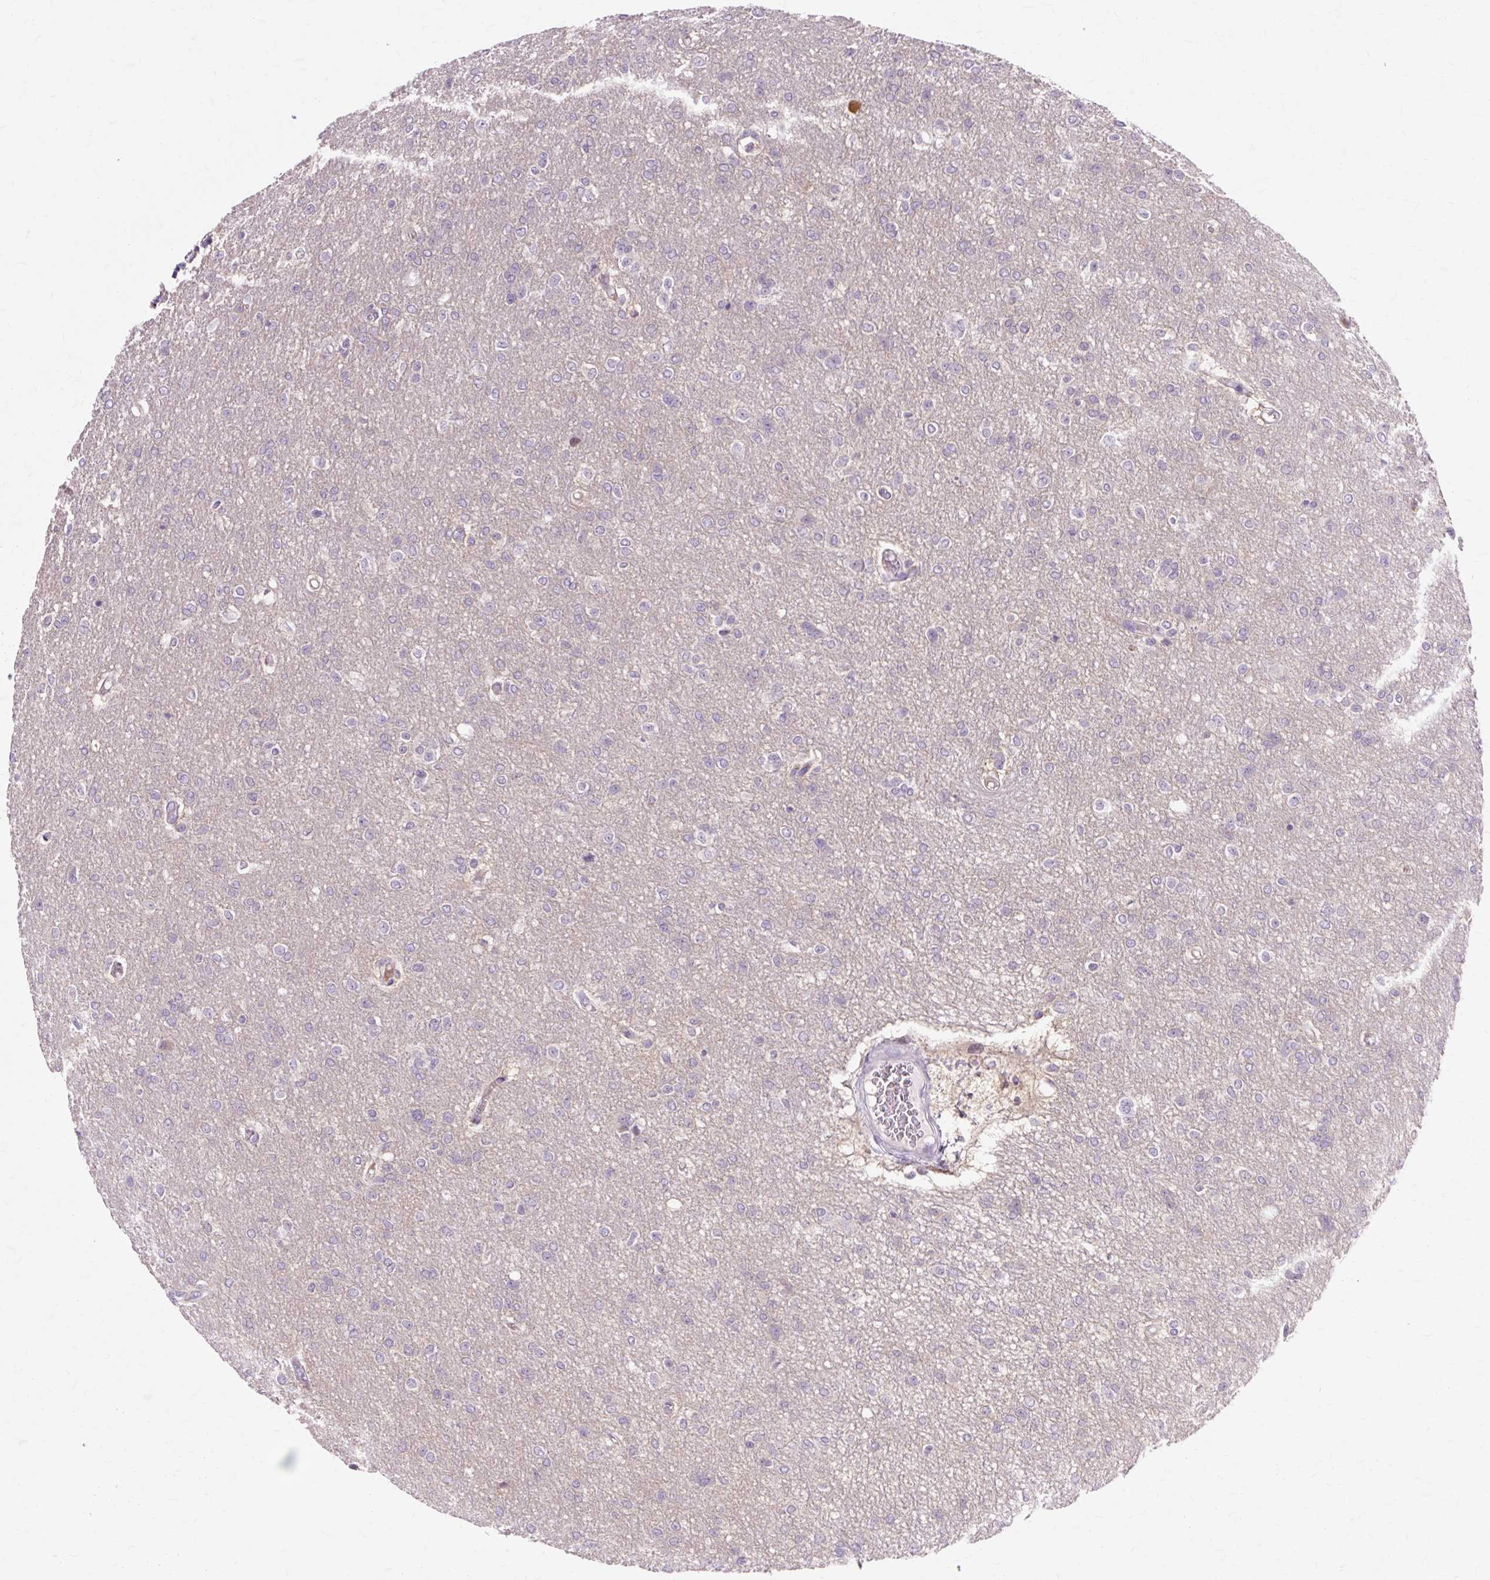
{"staining": {"intensity": "negative", "quantity": "none", "location": "none"}, "tissue": "glioma", "cell_type": "Tumor cells", "image_type": "cancer", "snomed": [{"axis": "morphology", "description": "Glioma, malignant, Low grade"}, {"axis": "topography", "description": "Brain"}], "caption": "Immunohistochemistry (IHC) photomicrograph of neoplastic tissue: glioma stained with DAB (3,3'-diaminobenzidine) exhibits no significant protein expression in tumor cells.", "gene": "ZNF35", "patient": {"sex": "male", "age": 26}}